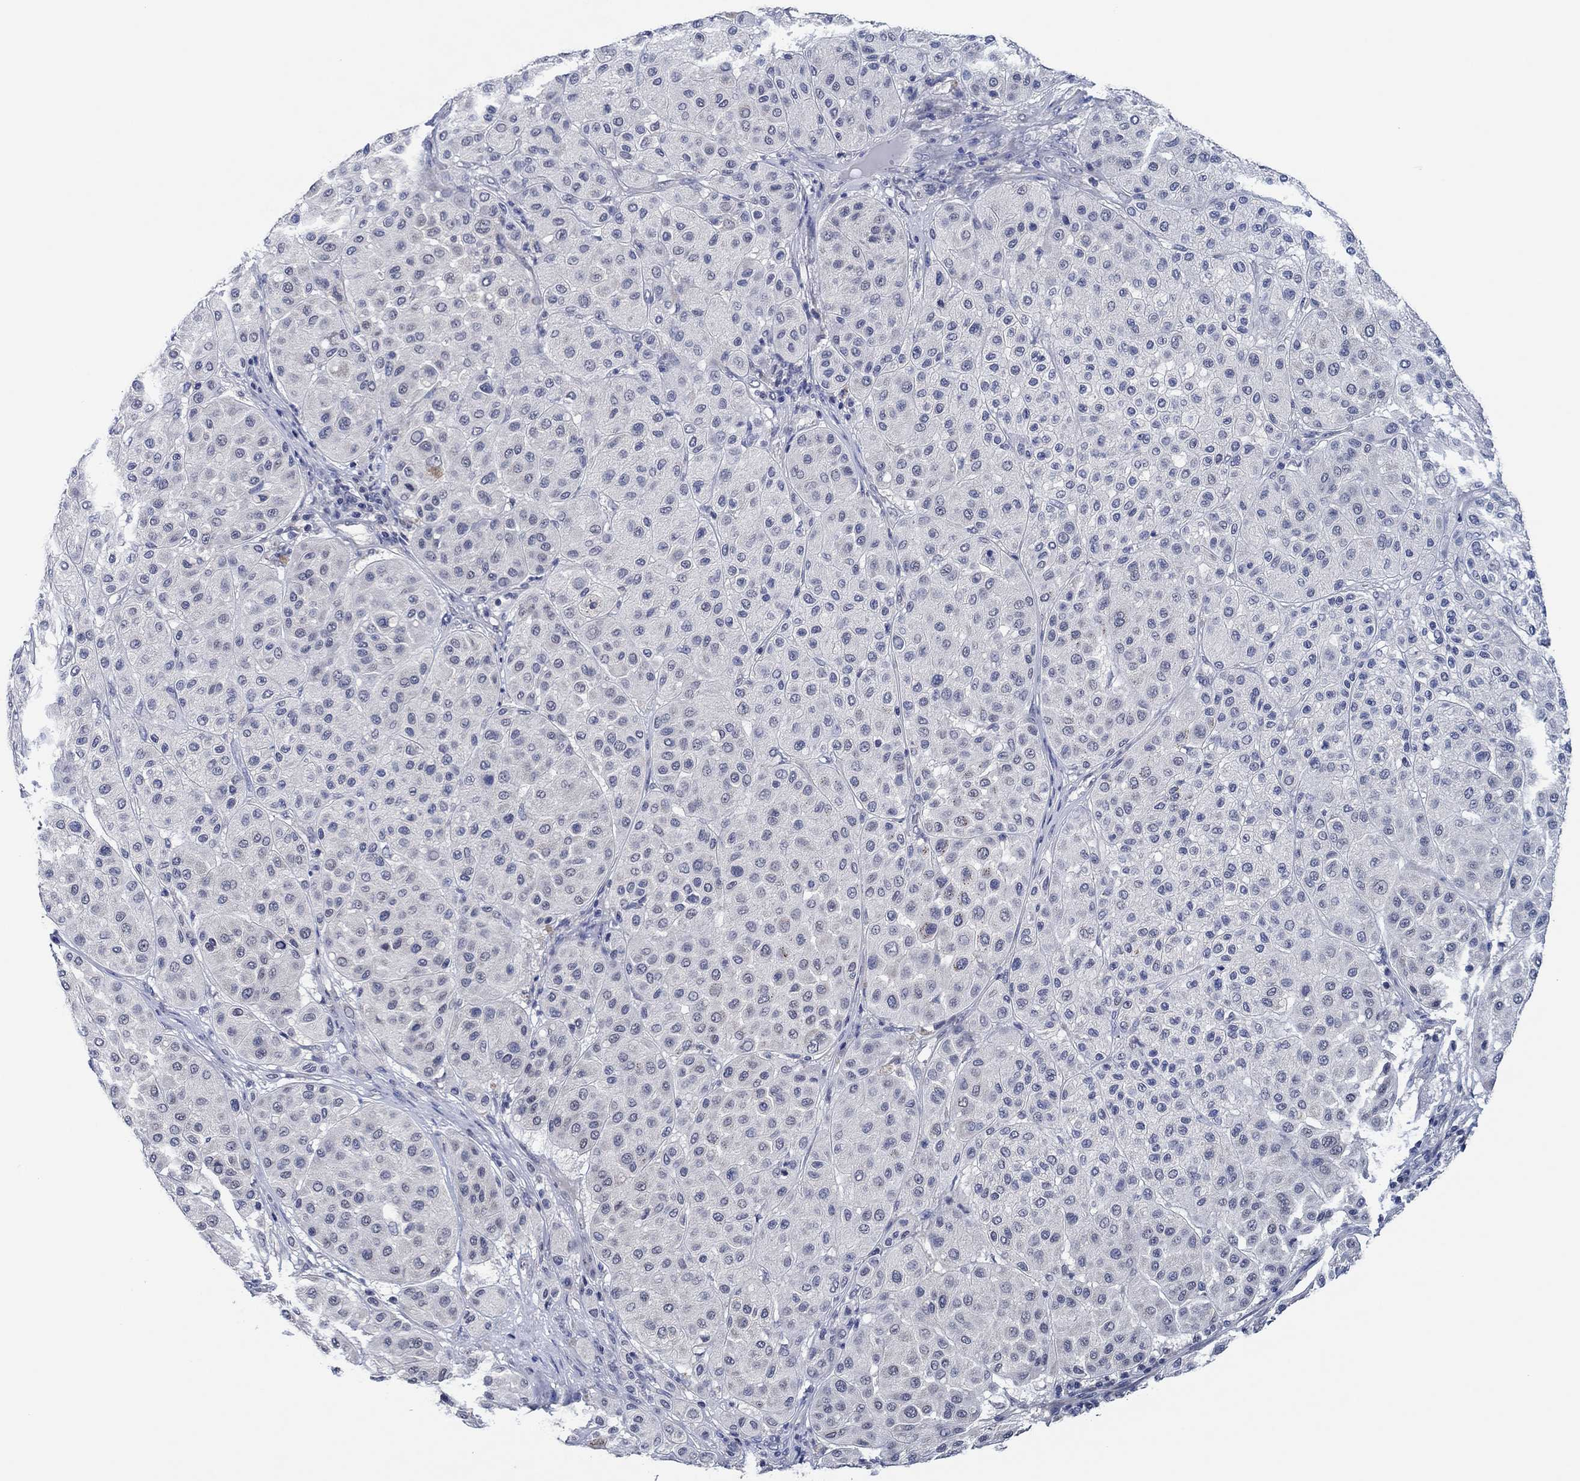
{"staining": {"intensity": "negative", "quantity": "none", "location": "none"}, "tissue": "melanoma", "cell_type": "Tumor cells", "image_type": "cancer", "snomed": [{"axis": "morphology", "description": "Malignant melanoma, Metastatic site"}, {"axis": "topography", "description": "Smooth muscle"}], "caption": "This image is of melanoma stained with IHC to label a protein in brown with the nuclei are counter-stained blue. There is no positivity in tumor cells.", "gene": "PRRT3", "patient": {"sex": "male", "age": 41}}